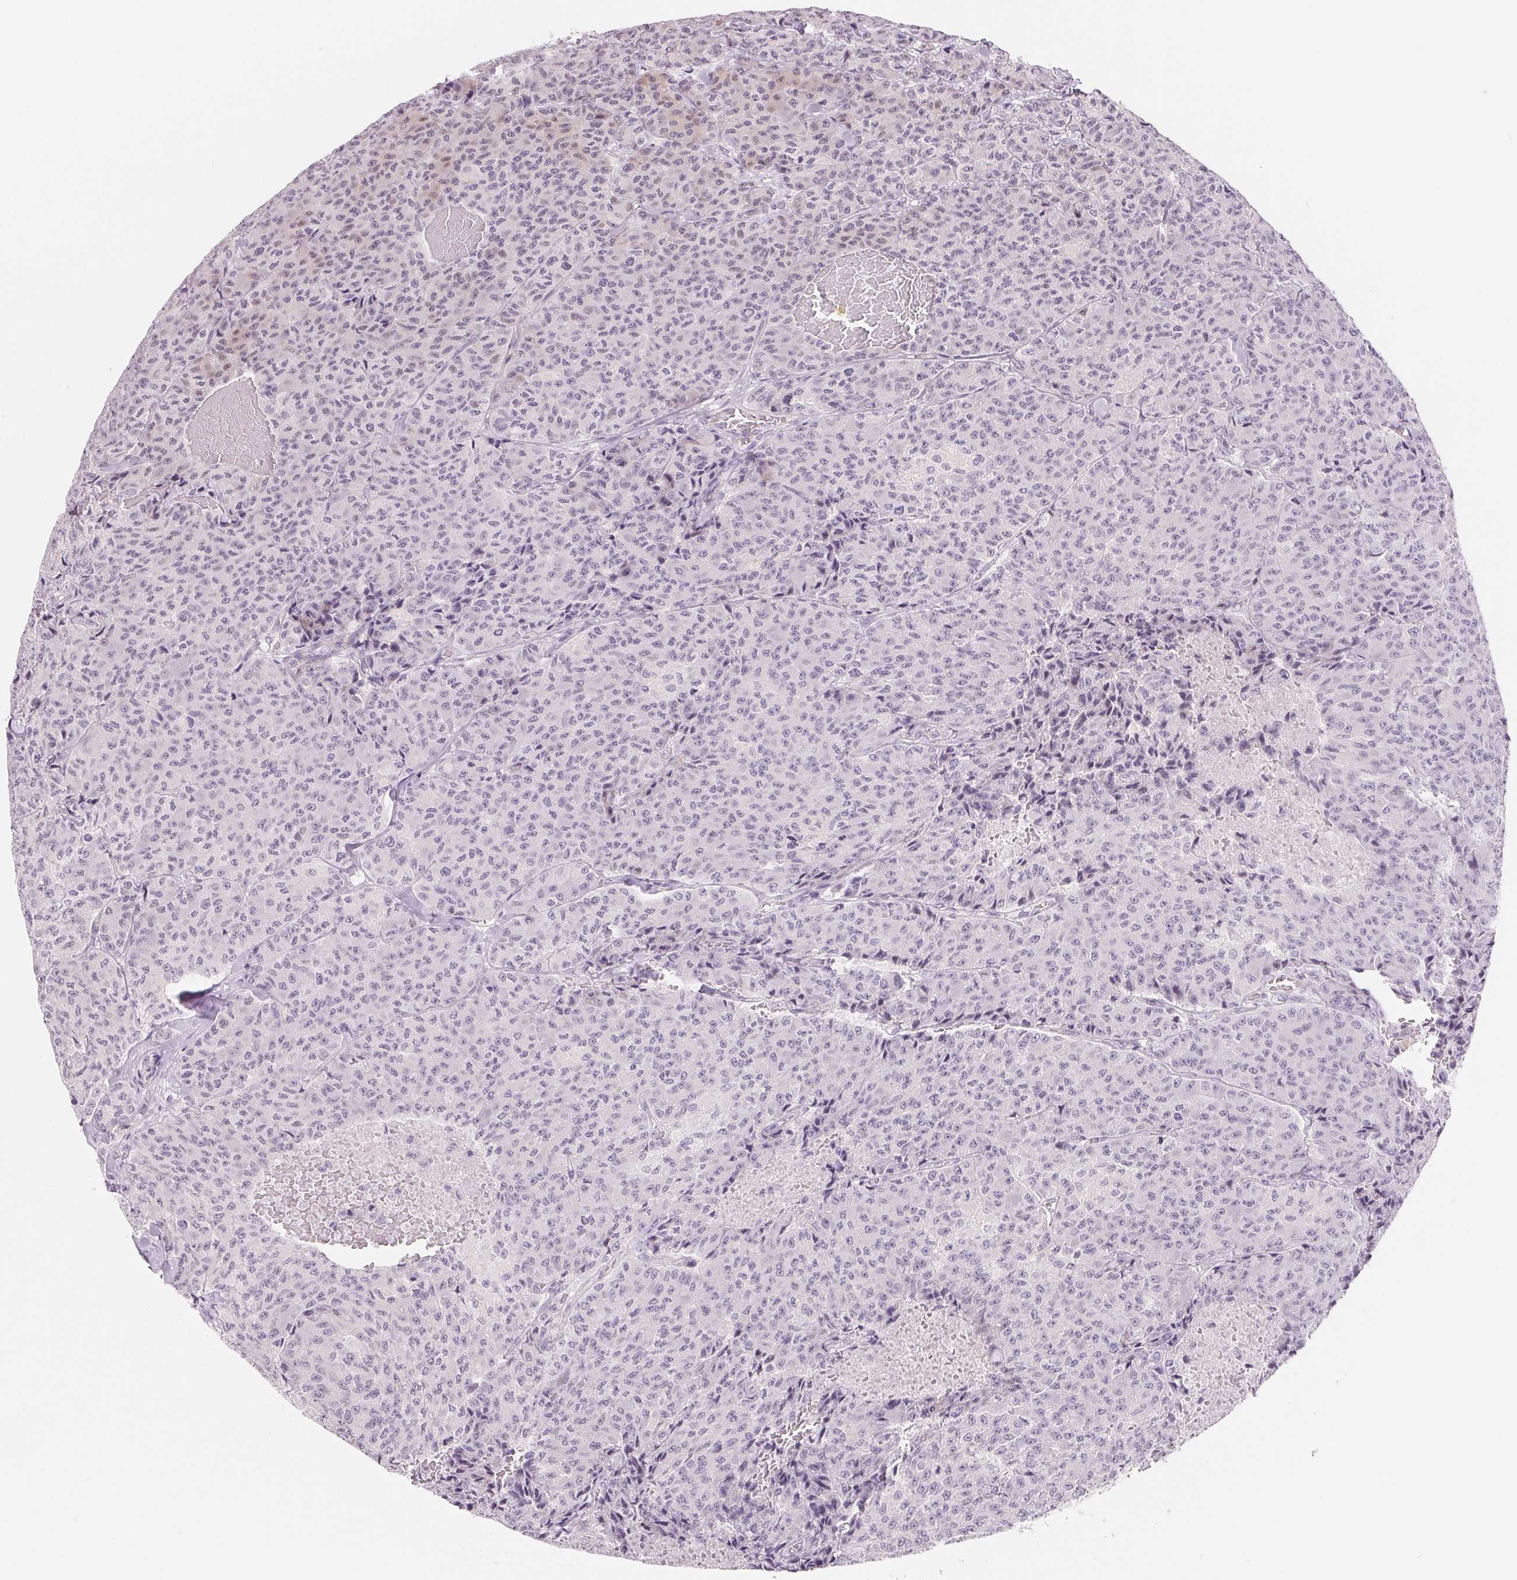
{"staining": {"intensity": "negative", "quantity": "none", "location": "none"}, "tissue": "carcinoid", "cell_type": "Tumor cells", "image_type": "cancer", "snomed": [{"axis": "morphology", "description": "Carcinoid, malignant, NOS"}, {"axis": "topography", "description": "Lung"}], "caption": "Immunohistochemistry of human malignant carcinoid shows no expression in tumor cells. (Stains: DAB (3,3'-diaminobenzidine) IHC with hematoxylin counter stain, Microscopy: brightfield microscopy at high magnification).", "gene": "CCDC168", "patient": {"sex": "male", "age": 71}}